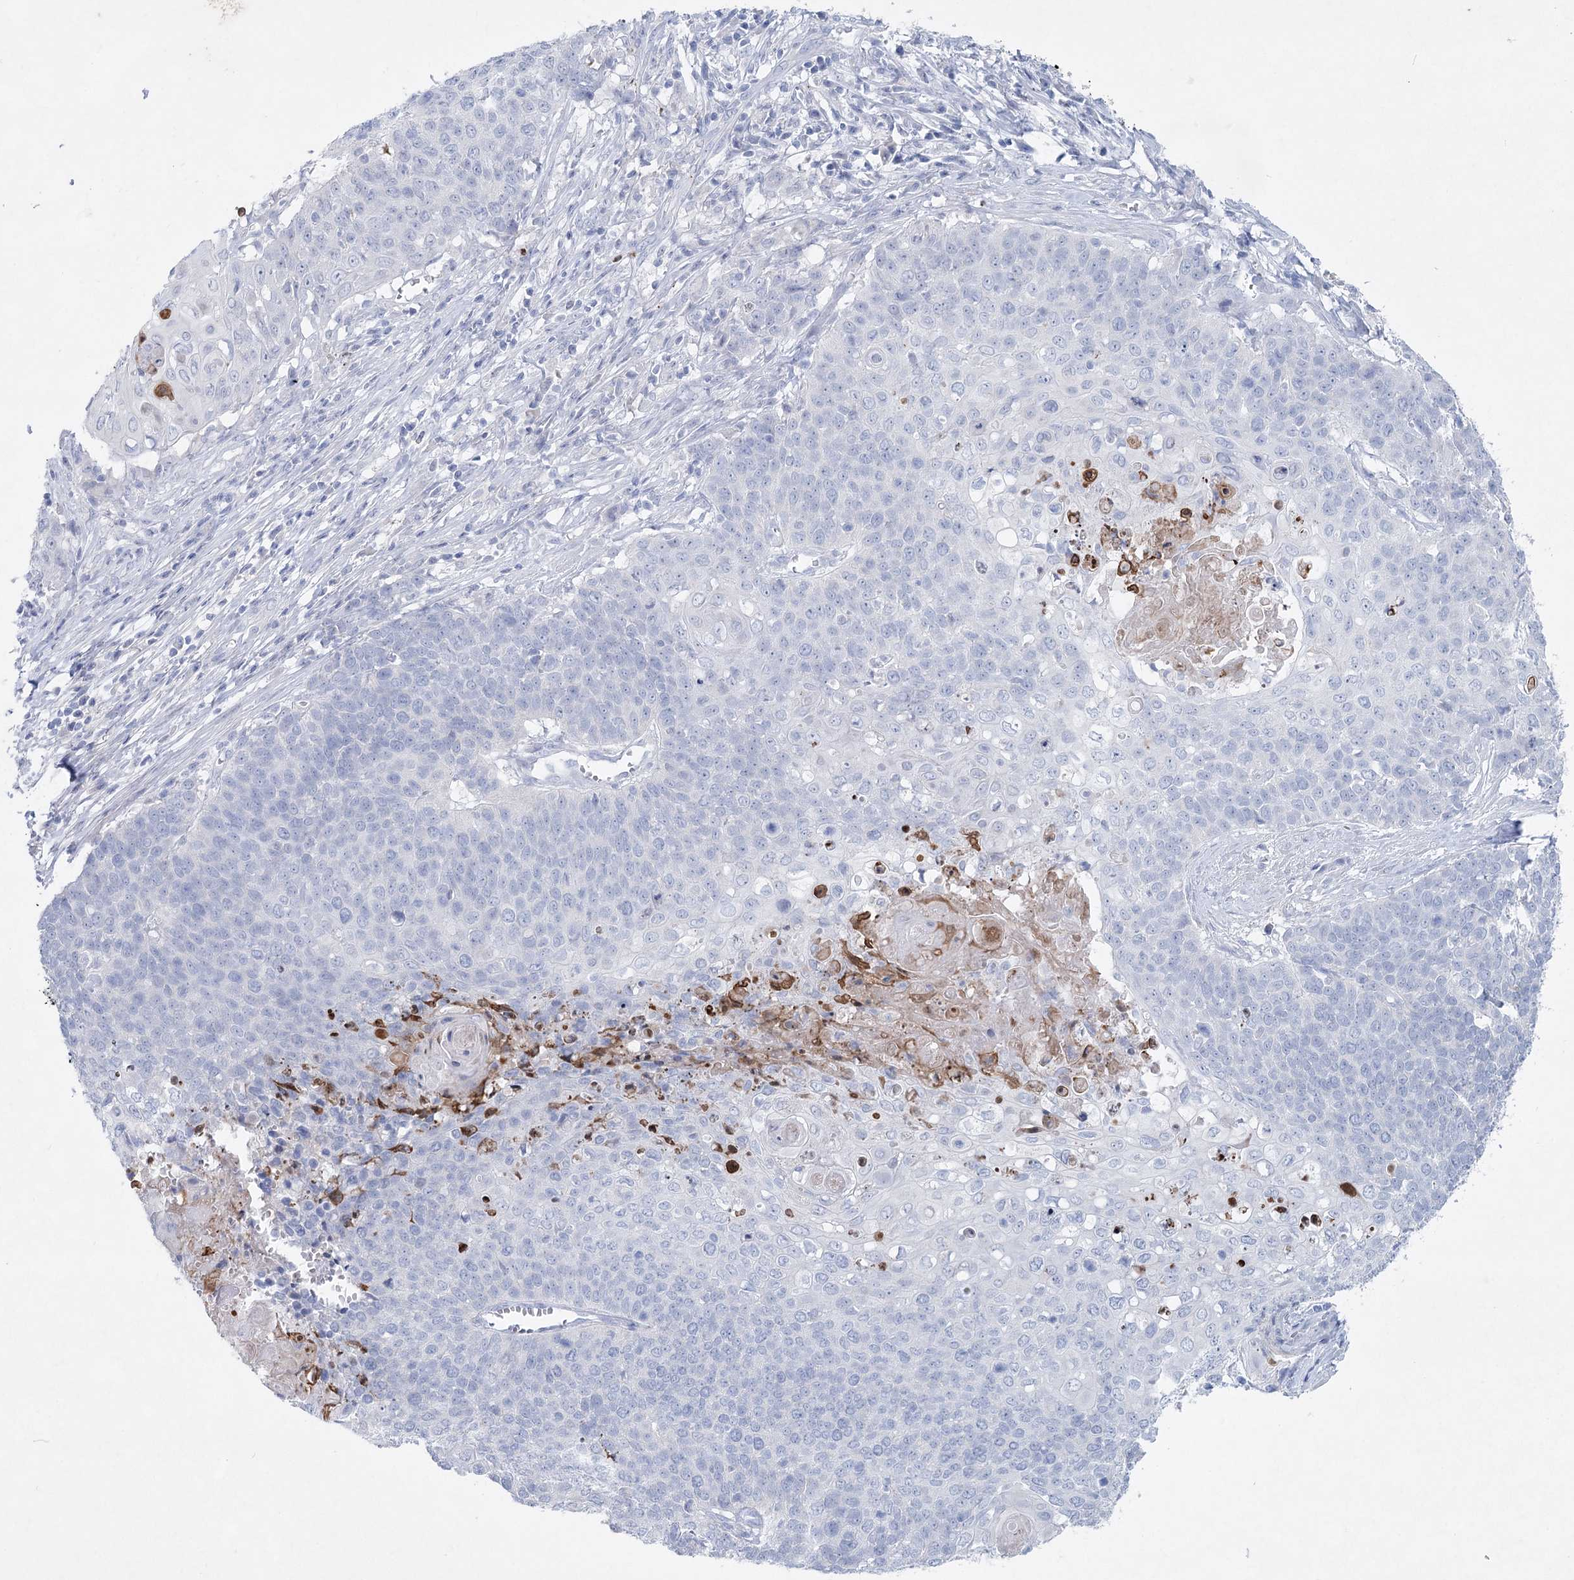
{"staining": {"intensity": "negative", "quantity": "none", "location": "none"}, "tissue": "cervical cancer", "cell_type": "Tumor cells", "image_type": "cancer", "snomed": [{"axis": "morphology", "description": "Squamous cell carcinoma, NOS"}, {"axis": "topography", "description": "Cervix"}], "caption": "IHC histopathology image of neoplastic tissue: cervical cancer stained with DAB exhibits no significant protein positivity in tumor cells.", "gene": "WDR74", "patient": {"sex": "female", "age": 39}}